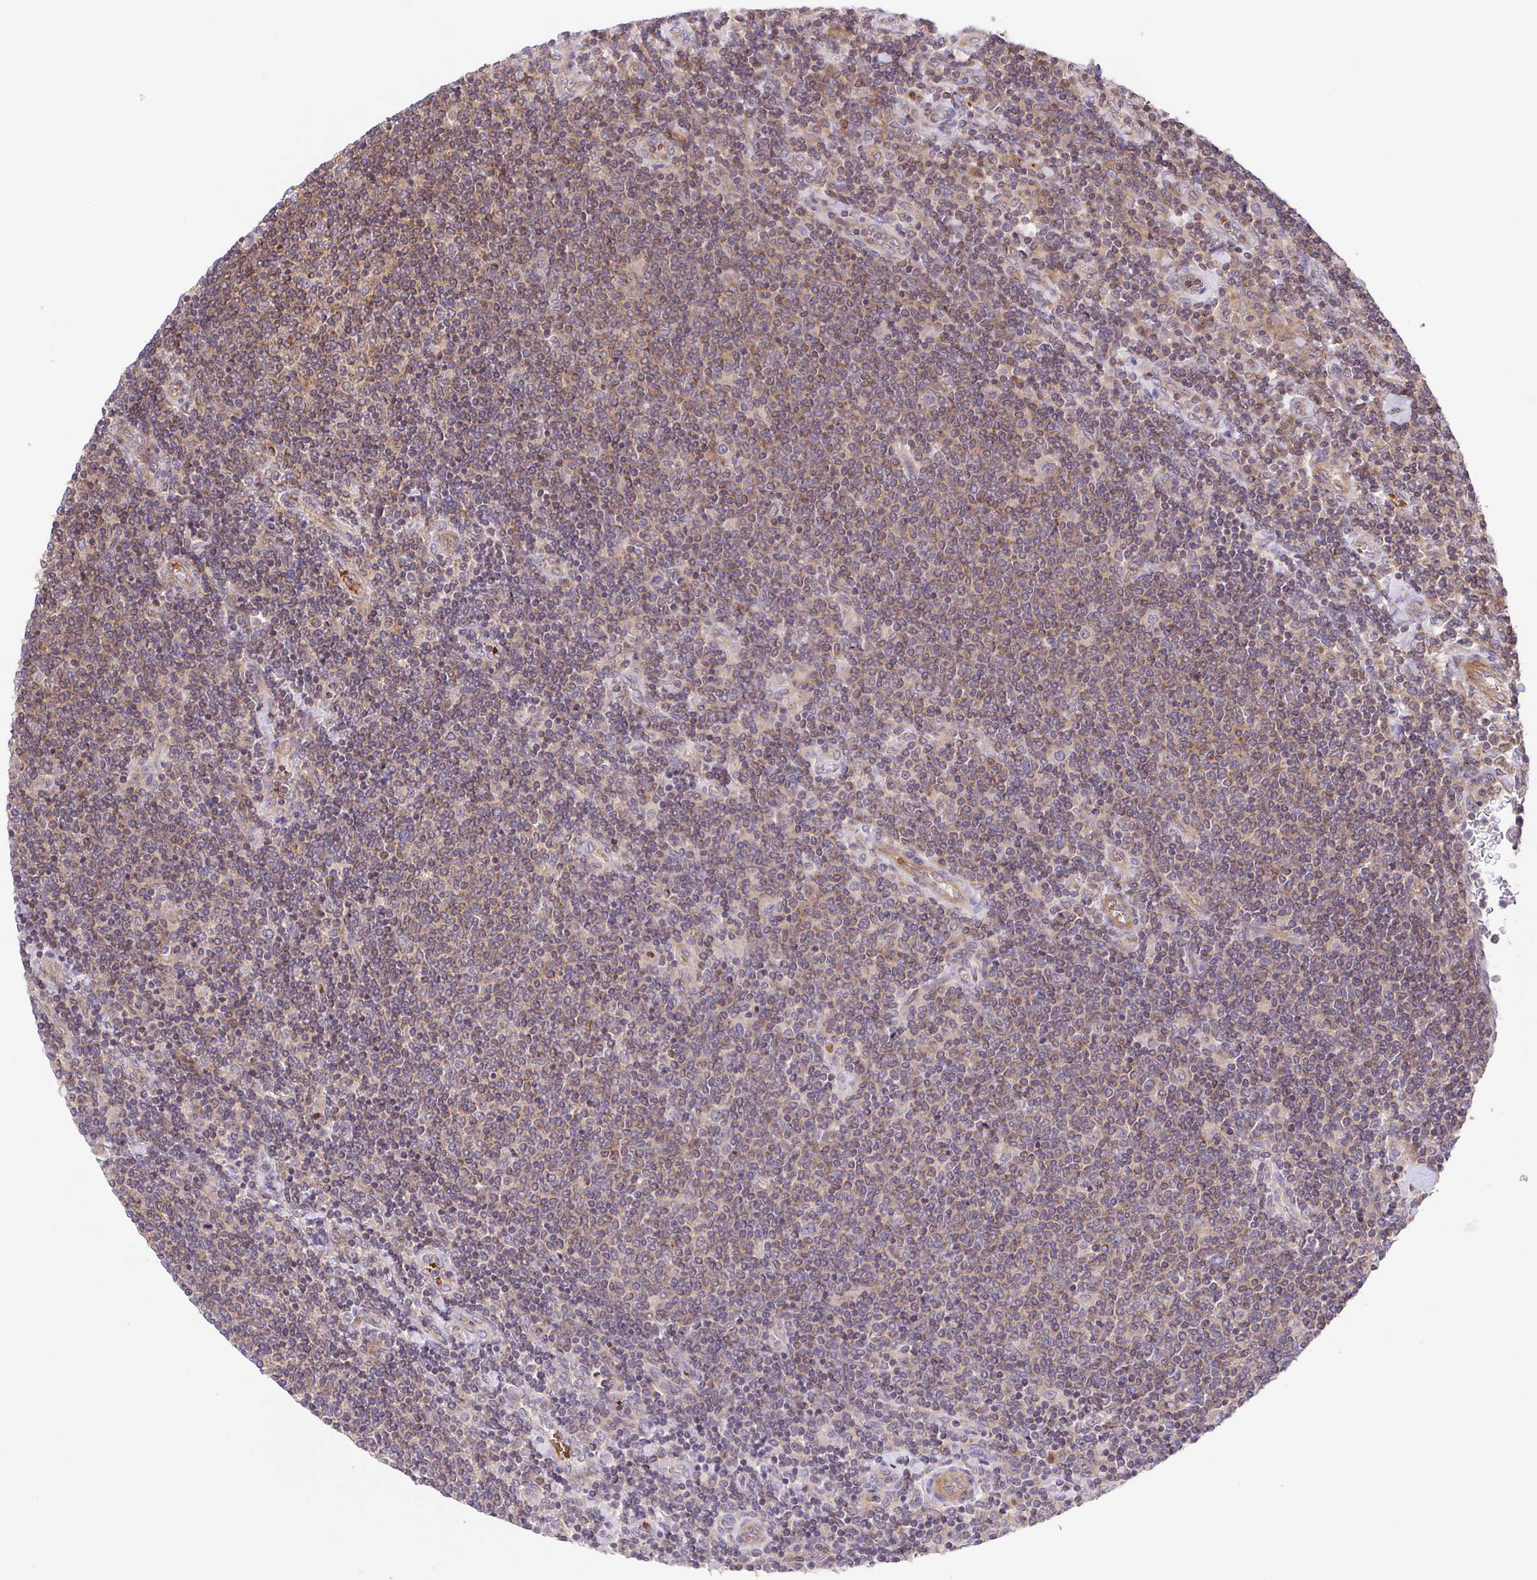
{"staining": {"intensity": "weak", "quantity": ">75%", "location": "cytoplasmic/membranous"}, "tissue": "lymphoma", "cell_type": "Tumor cells", "image_type": "cancer", "snomed": [{"axis": "morphology", "description": "Malignant lymphoma, non-Hodgkin's type, Low grade"}, {"axis": "topography", "description": "Lymph node"}], "caption": "Lymphoma stained with a protein marker displays weak staining in tumor cells.", "gene": "IDE", "patient": {"sex": "male", "age": 52}}